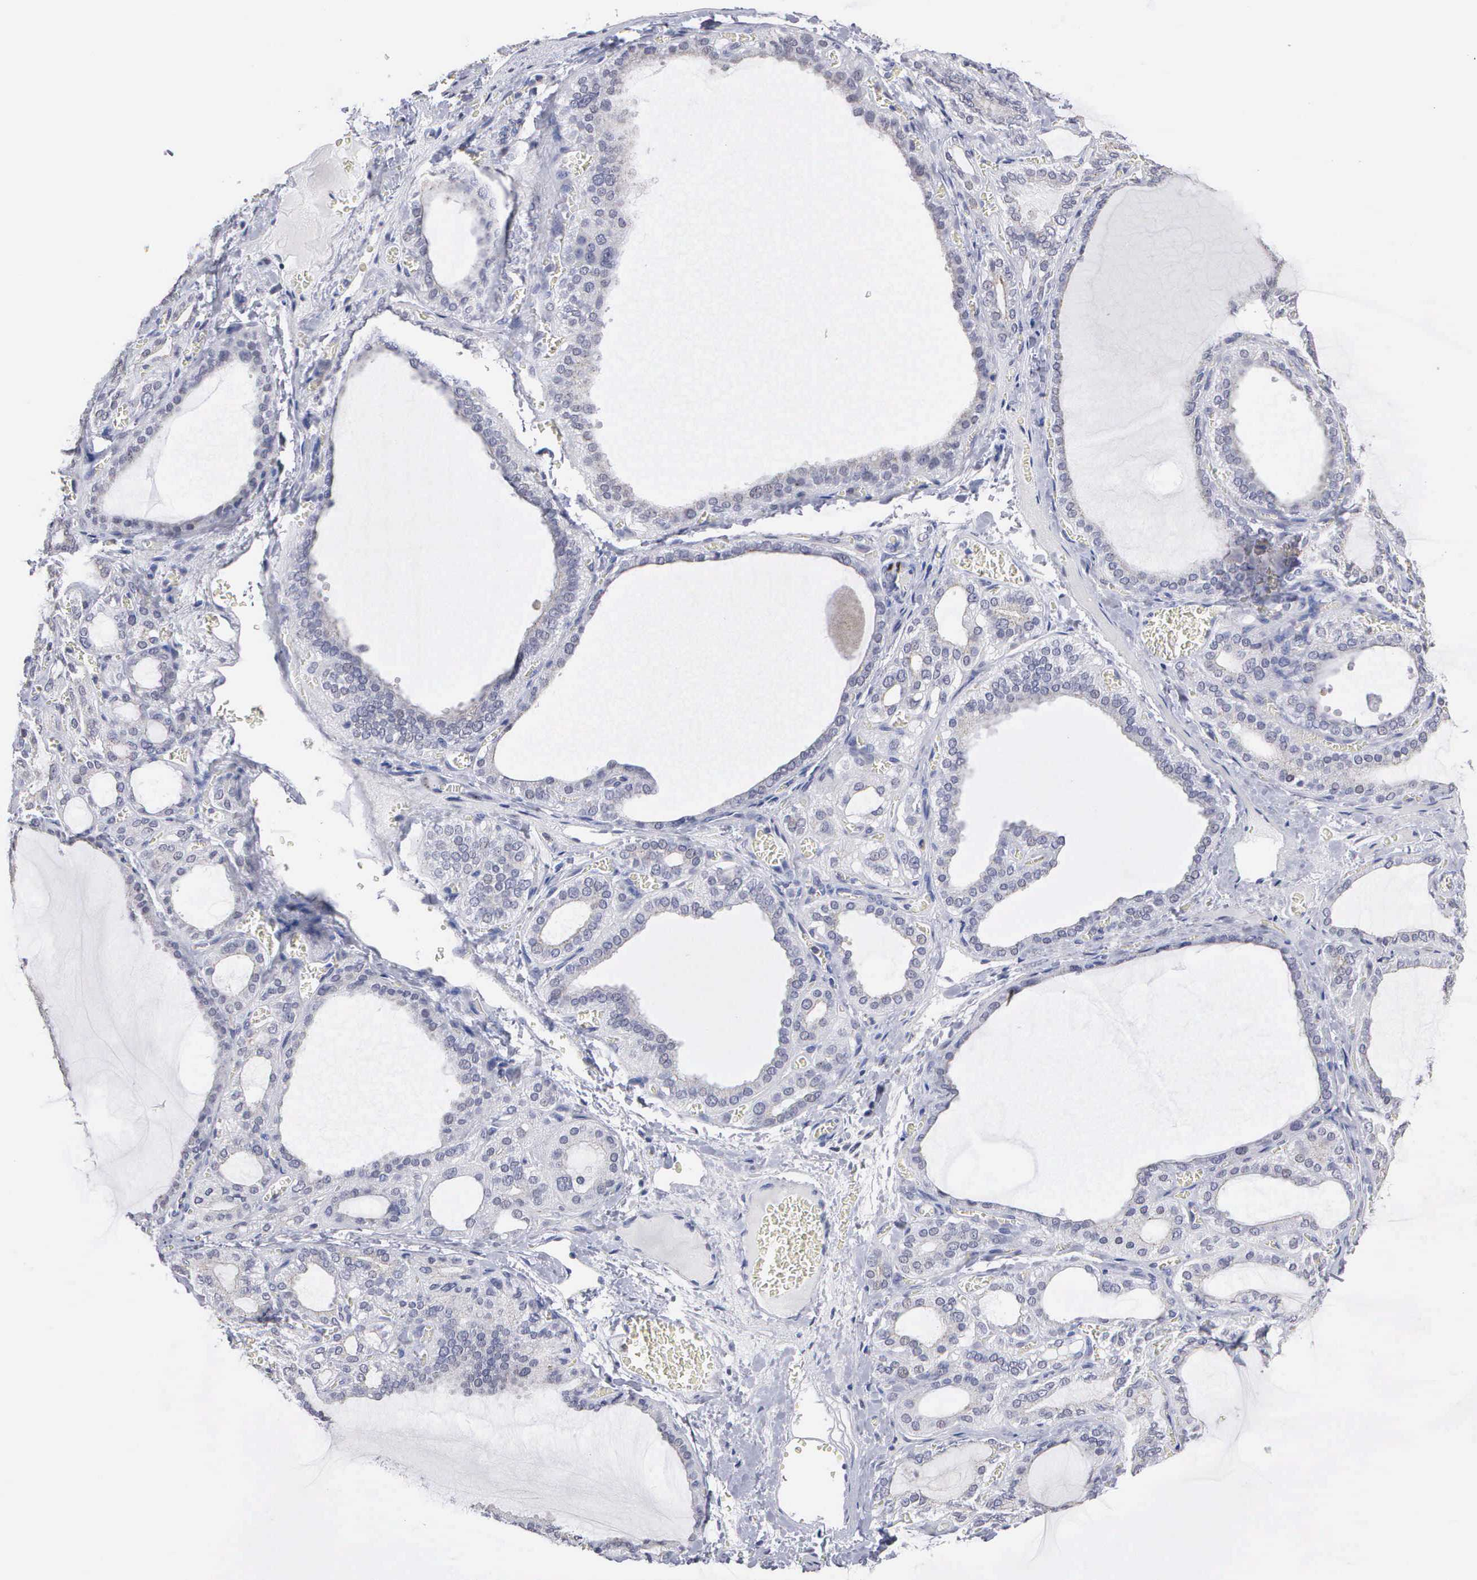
{"staining": {"intensity": "weak", "quantity": "<25%", "location": "cytoplasmic/membranous,nuclear"}, "tissue": "thyroid gland", "cell_type": "Glandular cells", "image_type": "normal", "snomed": [{"axis": "morphology", "description": "Normal tissue, NOS"}, {"axis": "topography", "description": "Thyroid gland"}], "caption": "A high-resolution histopathology image shows IHC staining of benign thyroid gland, which displays no significant expression in glandular cells.", "gene": "KDM6A", "patient": {"sex": "female", "age": 55}}